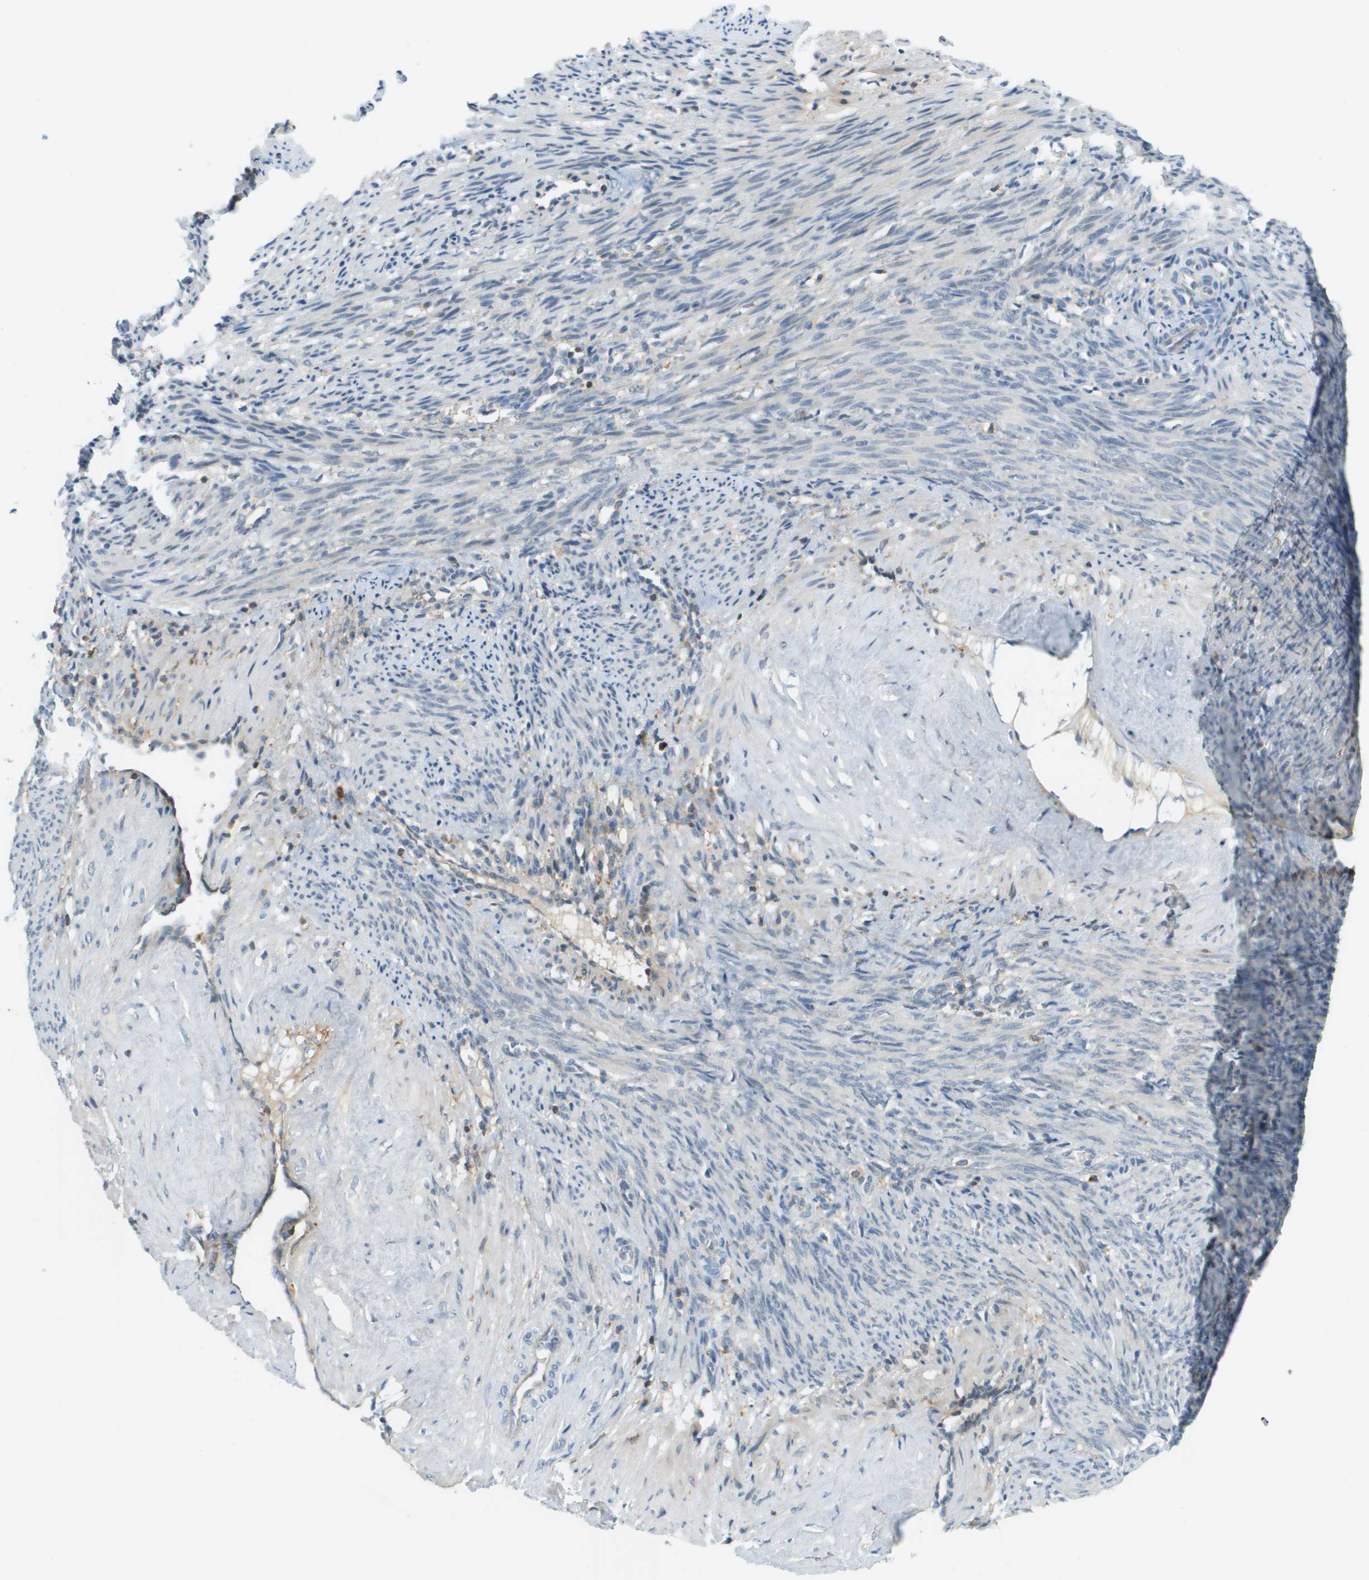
{"staining": {"intensity": "negative", "quantity": "none", "location": "none"}, "tissue": "smooth muscle", "cell_type": "Smooth muscle cells", "image_type": "normal", "snomed": [{"axis": "morphology", "description": "Normal tissue, NOS"}, {"axis": "topography", "description": "Endometrium"}], "caption": "Smooth muscle cells are negative for brown protein staining in benign smooth muscle. The staining was performed using DAB (3,3'-diaminobenzidine) to visualize the protein expression in brown, while the nuclei were stained in blue with hematoxylin (Magnification: 20x).", "gene": "PLBD2", "patient": {"sex": "female", "age": 33}}